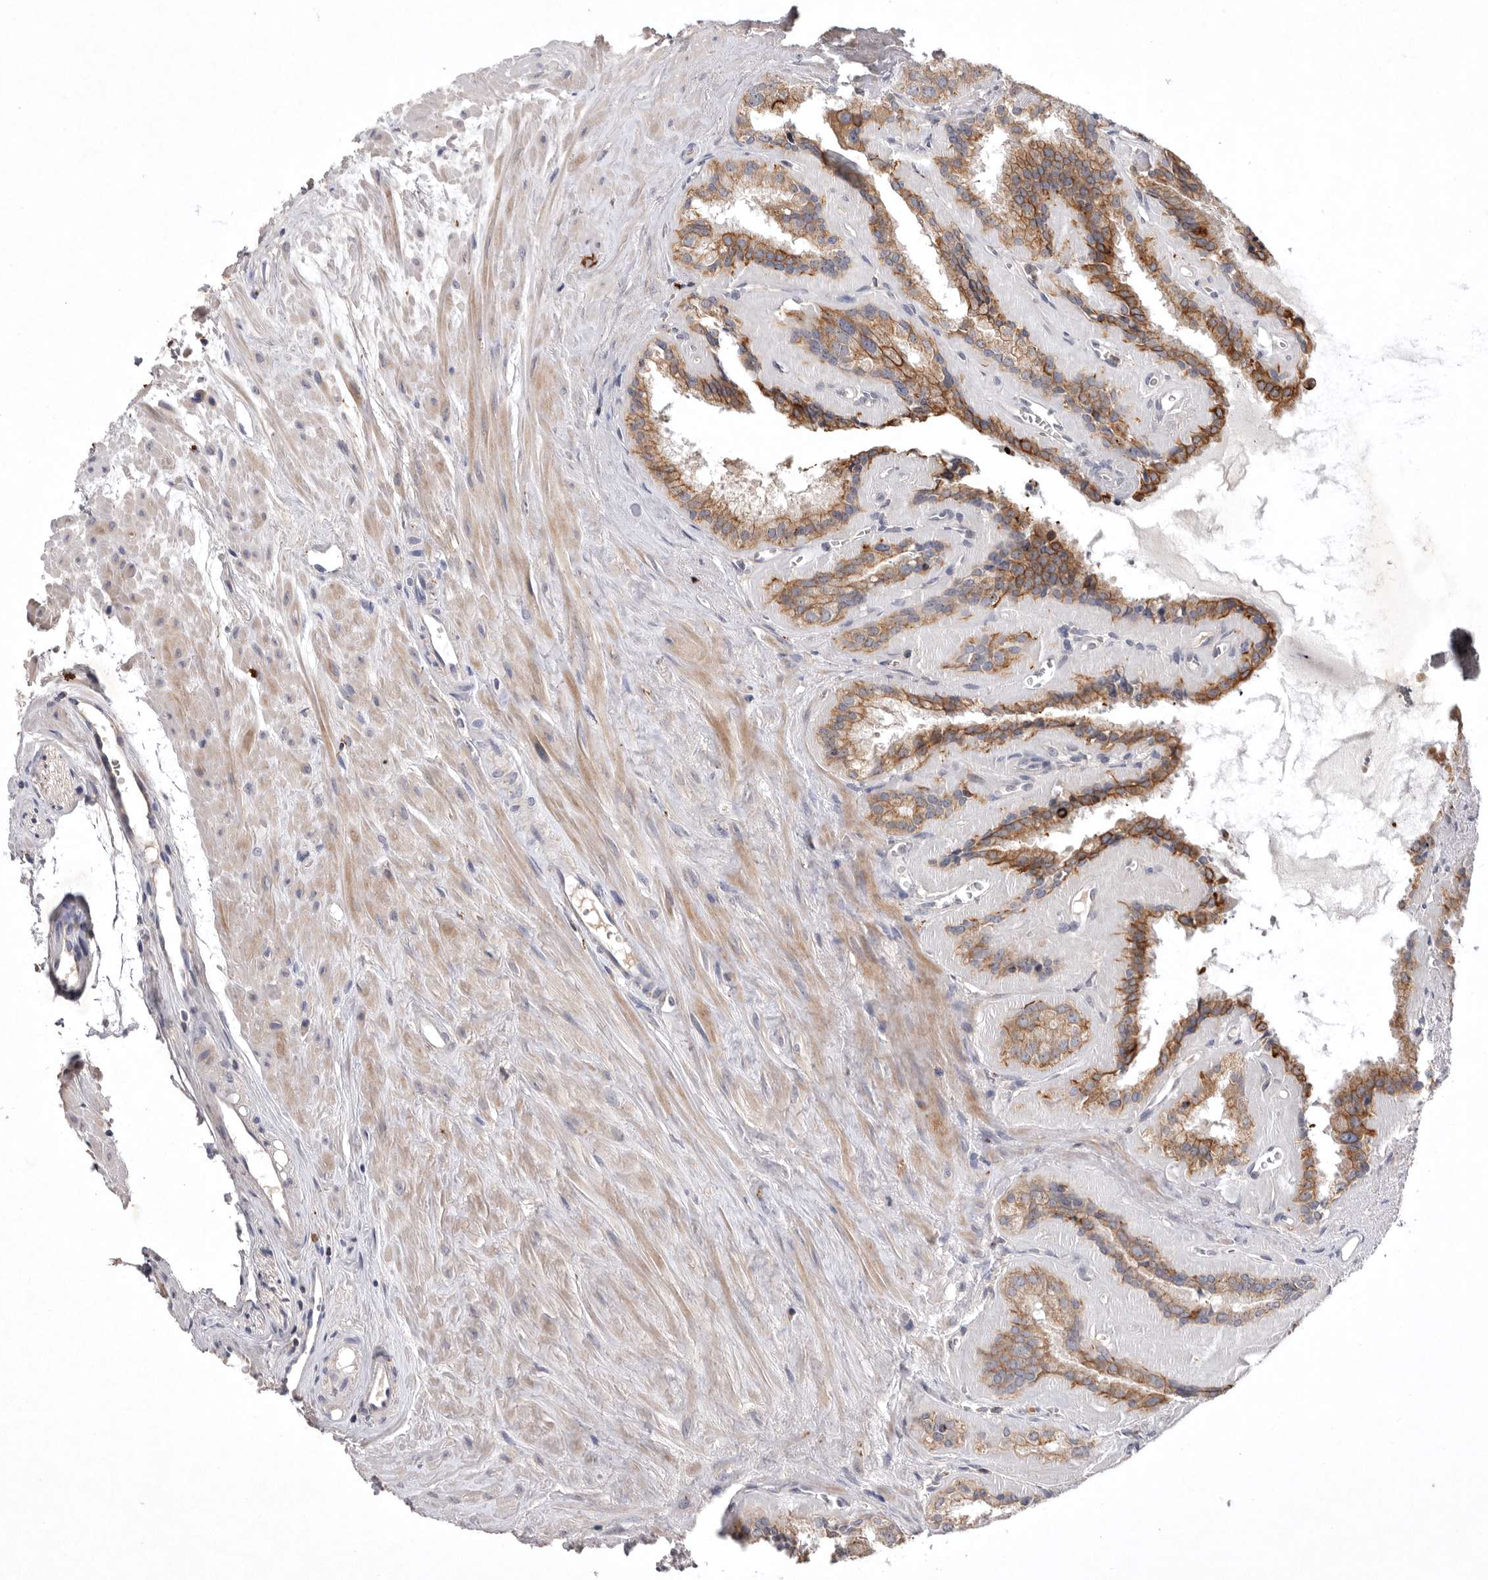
{"staining": {"intensity": "moderate", "quantity": ">75%", "location": "cytoplasmic/membranous"}, "tissue": "seminal vesicle", "cell_type": "Glandular cells", "image_type": "normal", "snomed": [{"axis": "morphology", "description": "Normal tissue, NOS"}, {"axis": "topography", "description": "Prostate"}, {"axis": "topography", "description": "Seminal veicle"}], "caption": "Immunohistochemical staining of normal human seminal vesicle shows >75% levels of moderate cytoplasmic/membranous protein expression in approximately >75% of glandular cells. Nuclei are stained in blue.", "gene": "TNFSF14", "patient": {"sex": "male", "age": 59}}